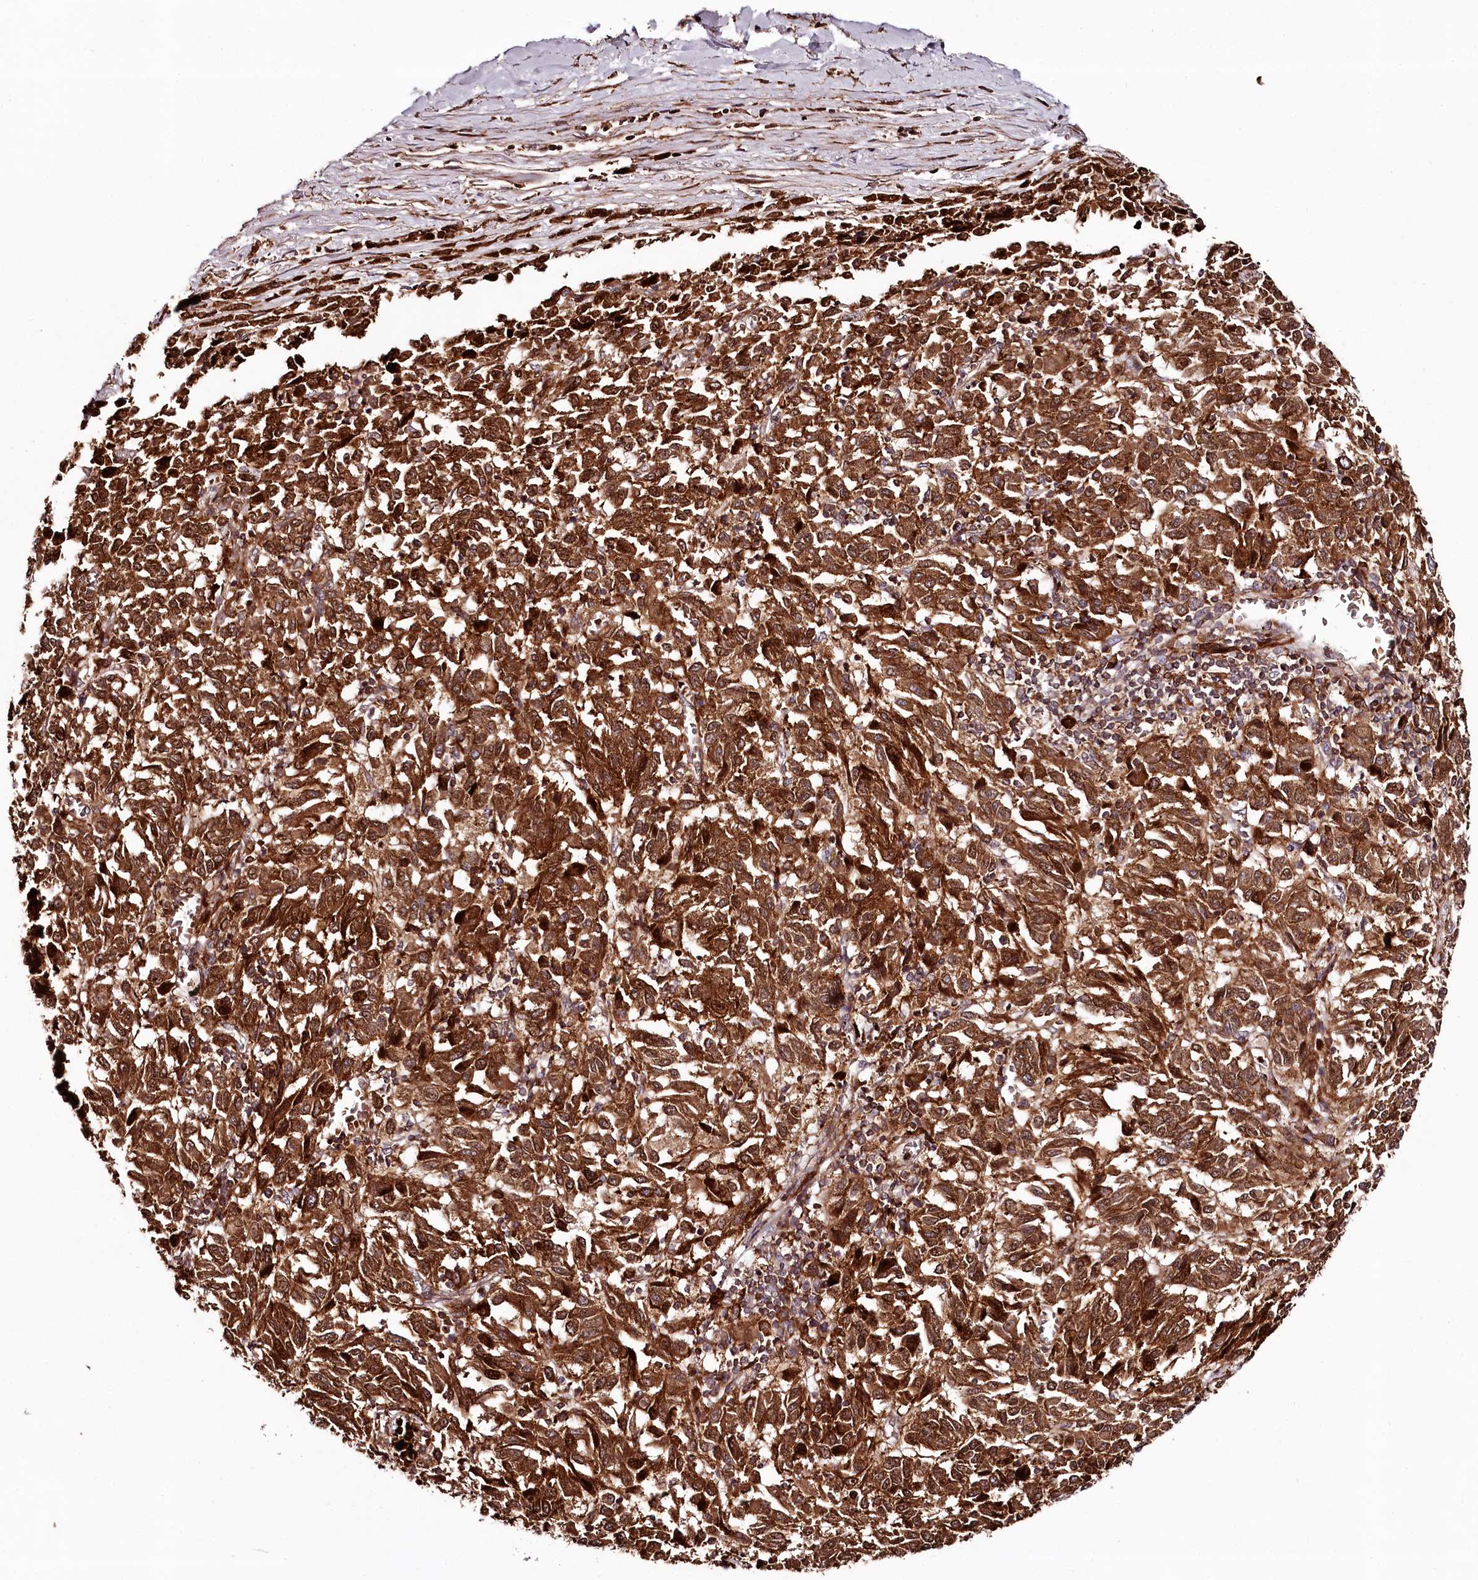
{"staining": {"intensity": "strong", "quantity": ">75%", "location": "cytoplasmic/membranous"}, "tissue": "melanoma", "cell_type": "Tumor cells", "image_type": "cancer", "snomed": [{"axis": "morphology", "description": "Malignant melanoma, Metastatic site"}, {"axis": "topography", "description": "Lung"}], "caption": "Immunohistochemical staining of melanoma displays strong cytoplasmic/membranous protein positivity in approximately >75% of tumor cells.", "gene": "KIF14", "patient": {"sex": "male", "age": 64}}